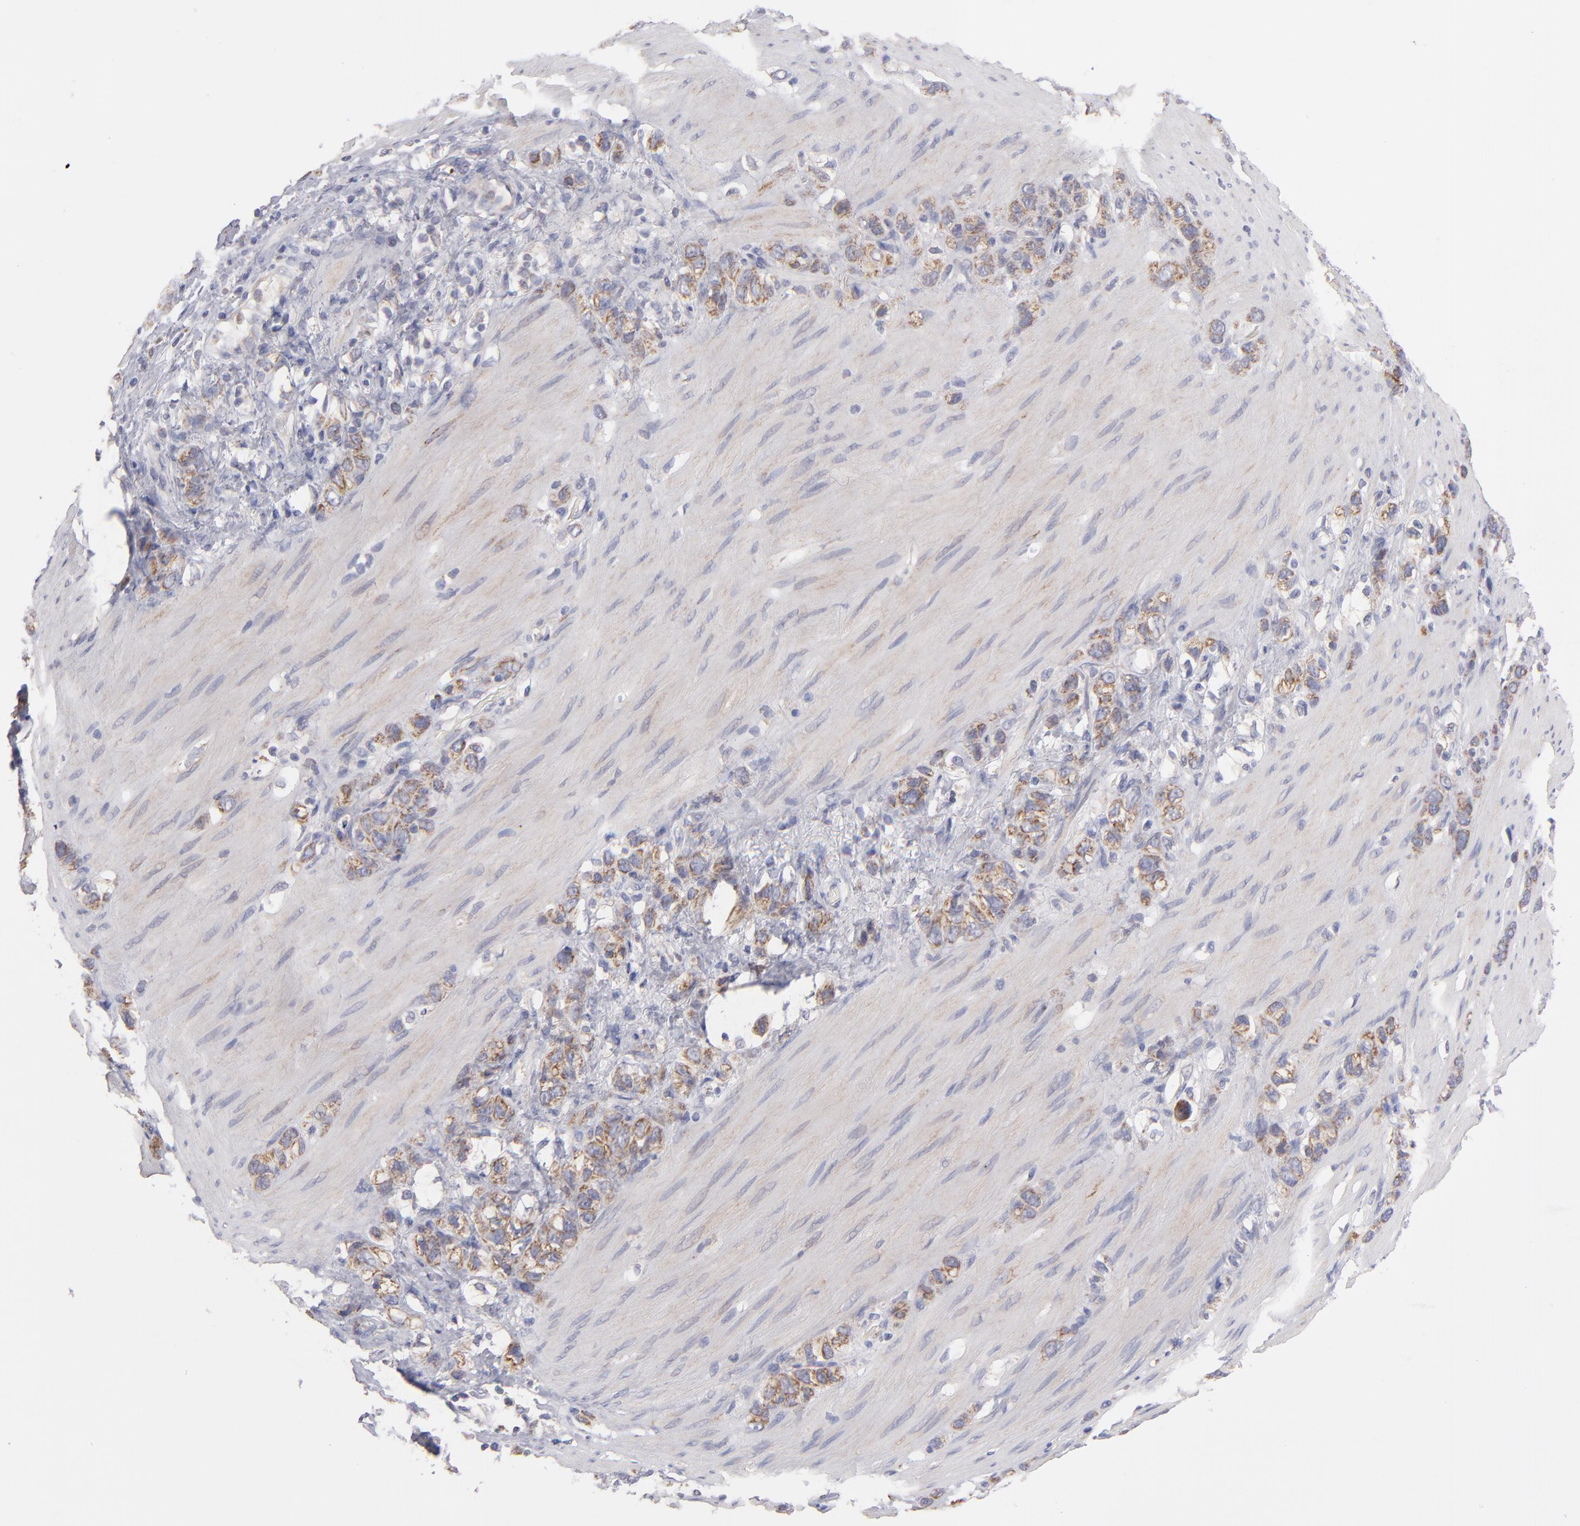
{"staining": {"intensity": "moderate", "quantity": ">75%", "location": "cytoplasmic/membranous"}, "tissue": "stomach cancer", "cell_type": "Tumor cells", "image_type": "cancer", "snomed": [{"axis": "morphology", "description": "Normal tissue, NOS"}, {"axis": "morphology", "description": "Adenocarcinoma, NOS"}, {"axis": "morphology", "description": "Adenocarcinoma, High grade"}, {"axis": "topography", "description": "Stomach, upper"}, {"axis": "topography", "description": "Stomach"}], "caption": "The immunohistochemical stain labels moderate cytoplasmic/membranous expression in tumor cells of adenocarcinoma (stomach) tissue.", "gene": "HCCS", "patient": {"sex": "female", "age": 65}}